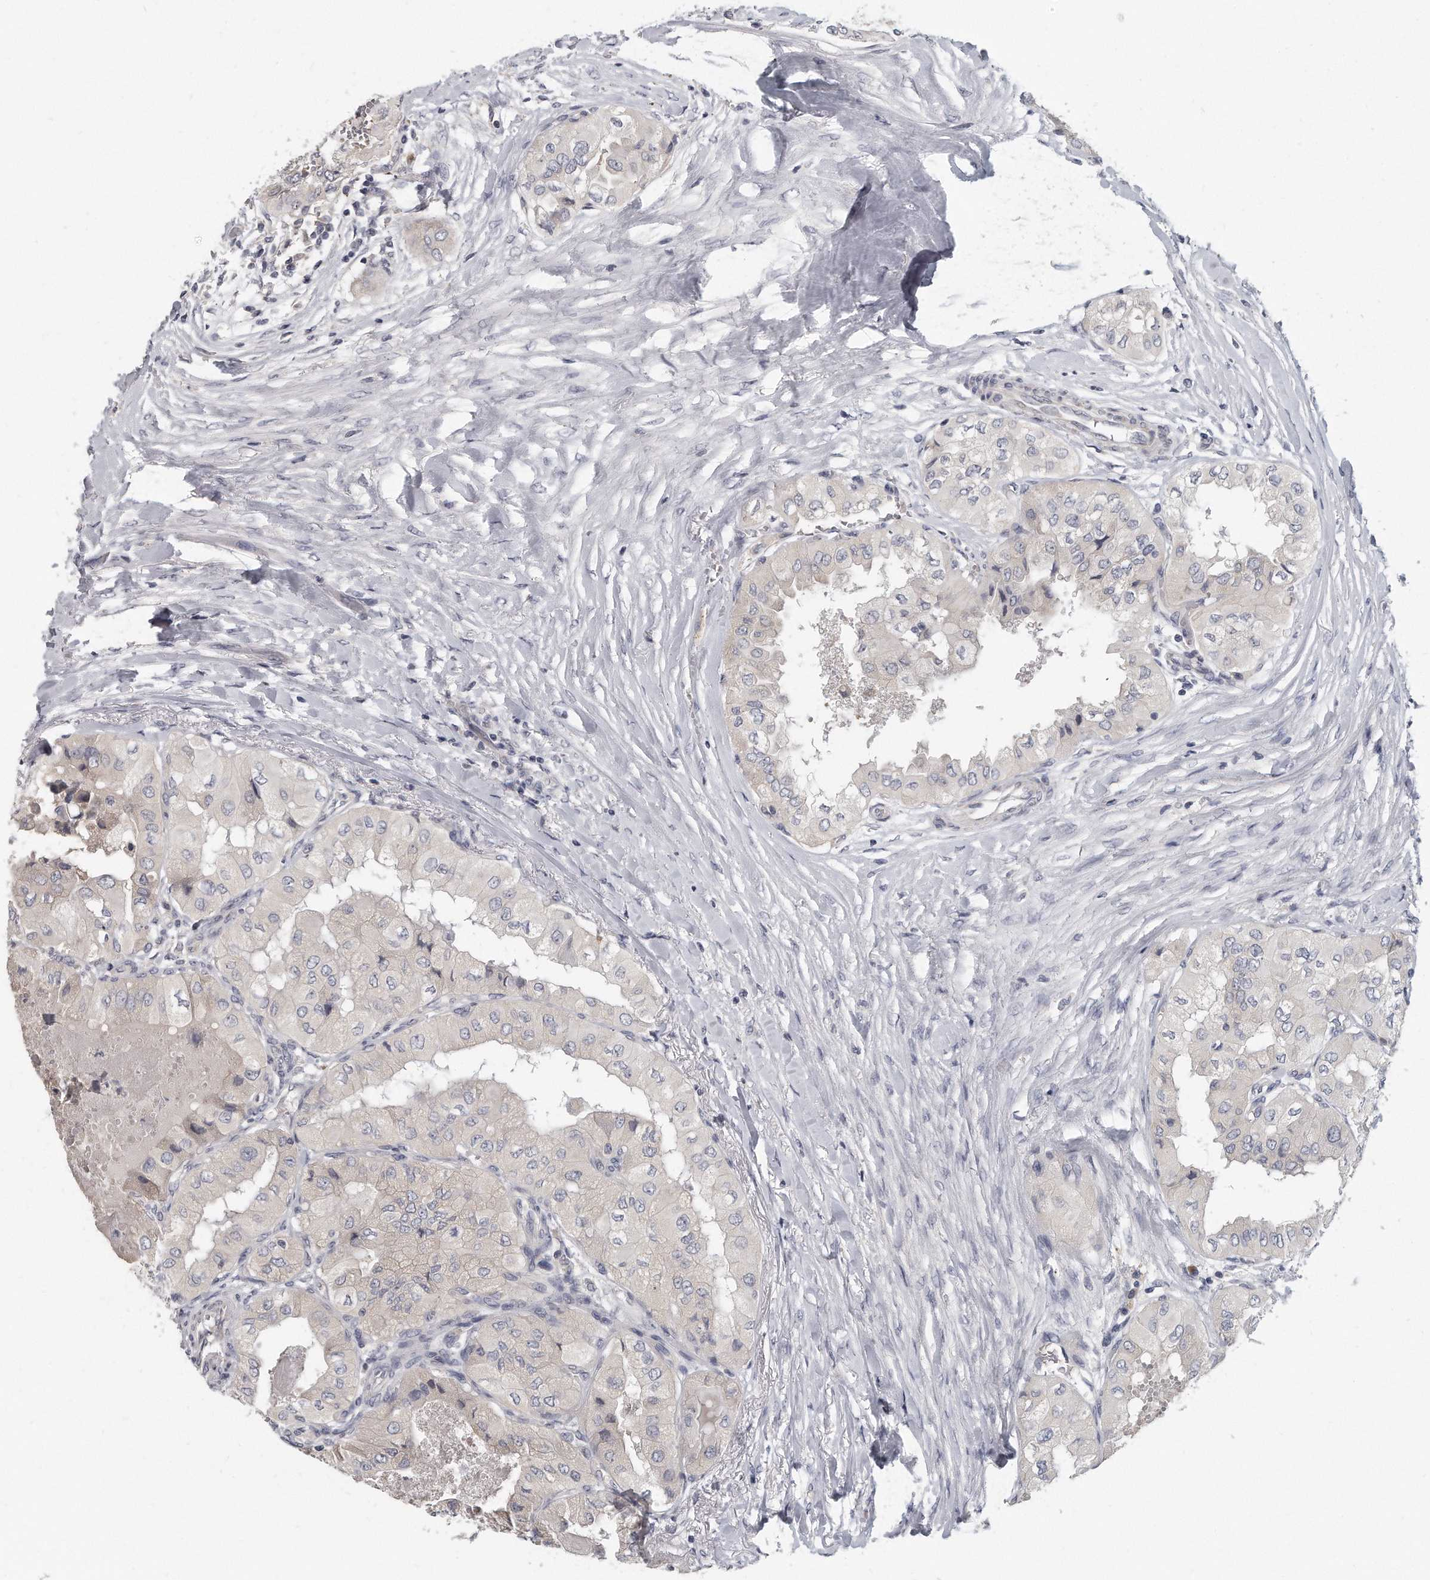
{"staining": {"intensity": "negative", "quantity": "none", "location": "none"}, "tissue": "thyroid cancer", "cell_type": "Tumor cells", "image_type": "cancer", "snomed": [{"axis": "morphology", "description": "Papillary adenocarcinoma, NOS"}, {"axis": "topography", "description": "Thyroid gland"}], "caption": "Thyroid cancer (papillary adenocarcinoma) was stained to show a protein in brown. There is no significant expression in tumor cells.", "gene": "PLEKHA6", "patient": {"sex": "female", "age": 59}}